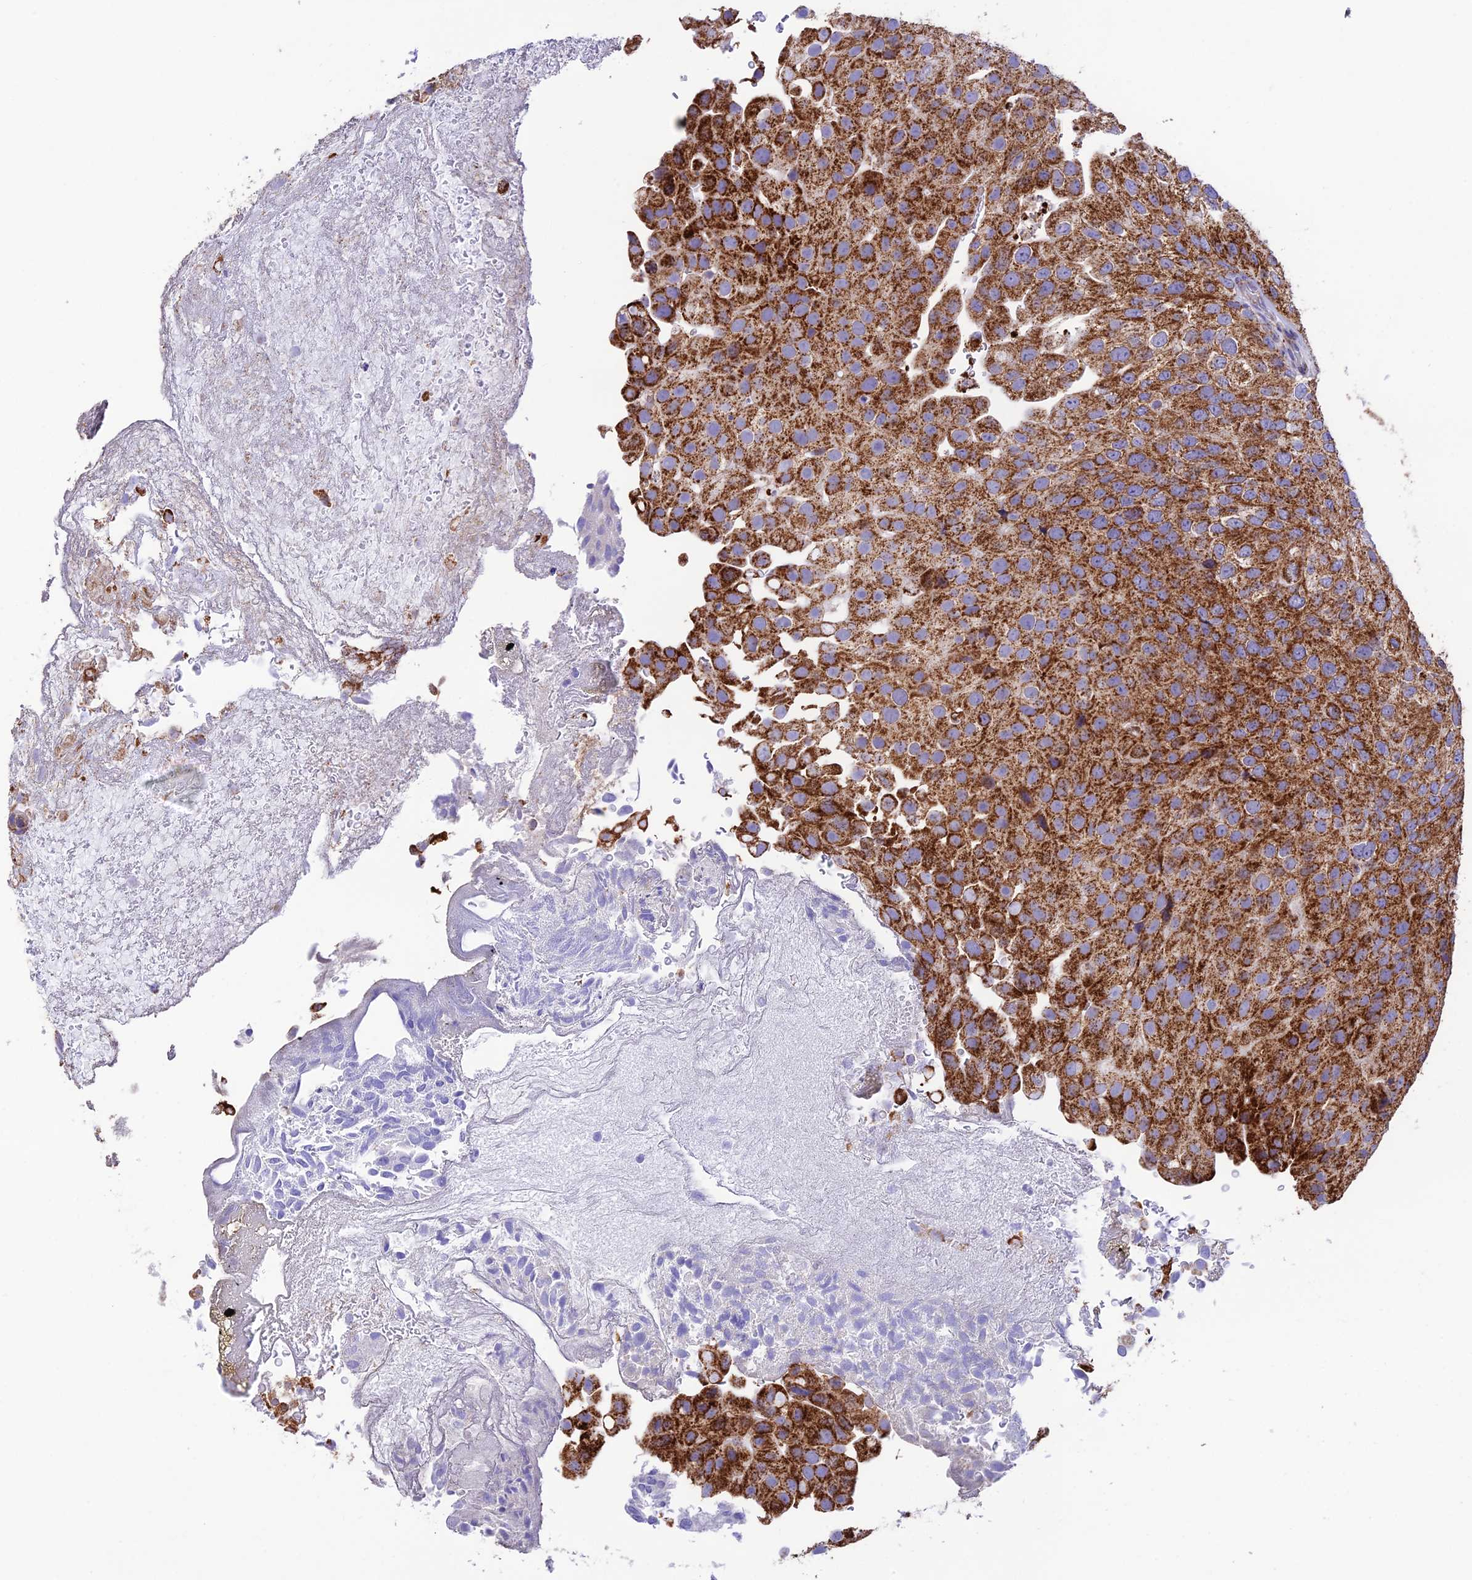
{"staining": {"intensity": "strong", "quantity": ">75%", "location": "cytoplasmic/membranous"}, "tissue": "urothelial cancer", "cell_type": "Tumor cells", "image_type": "cancer", "snomed": [{"axis": "morphology", "description": "Urothelial carcinoma, Low grade"}, {"axis": "topography", "description": "Urinary bladder"}], "caption": "Tumor cells display high levels of strong cytoplasmic/membranous staining in approximately >75% of cells in urothelial cancer.", "gene": "HSDL2", "patient": {"sex": "male", "age": 78}}